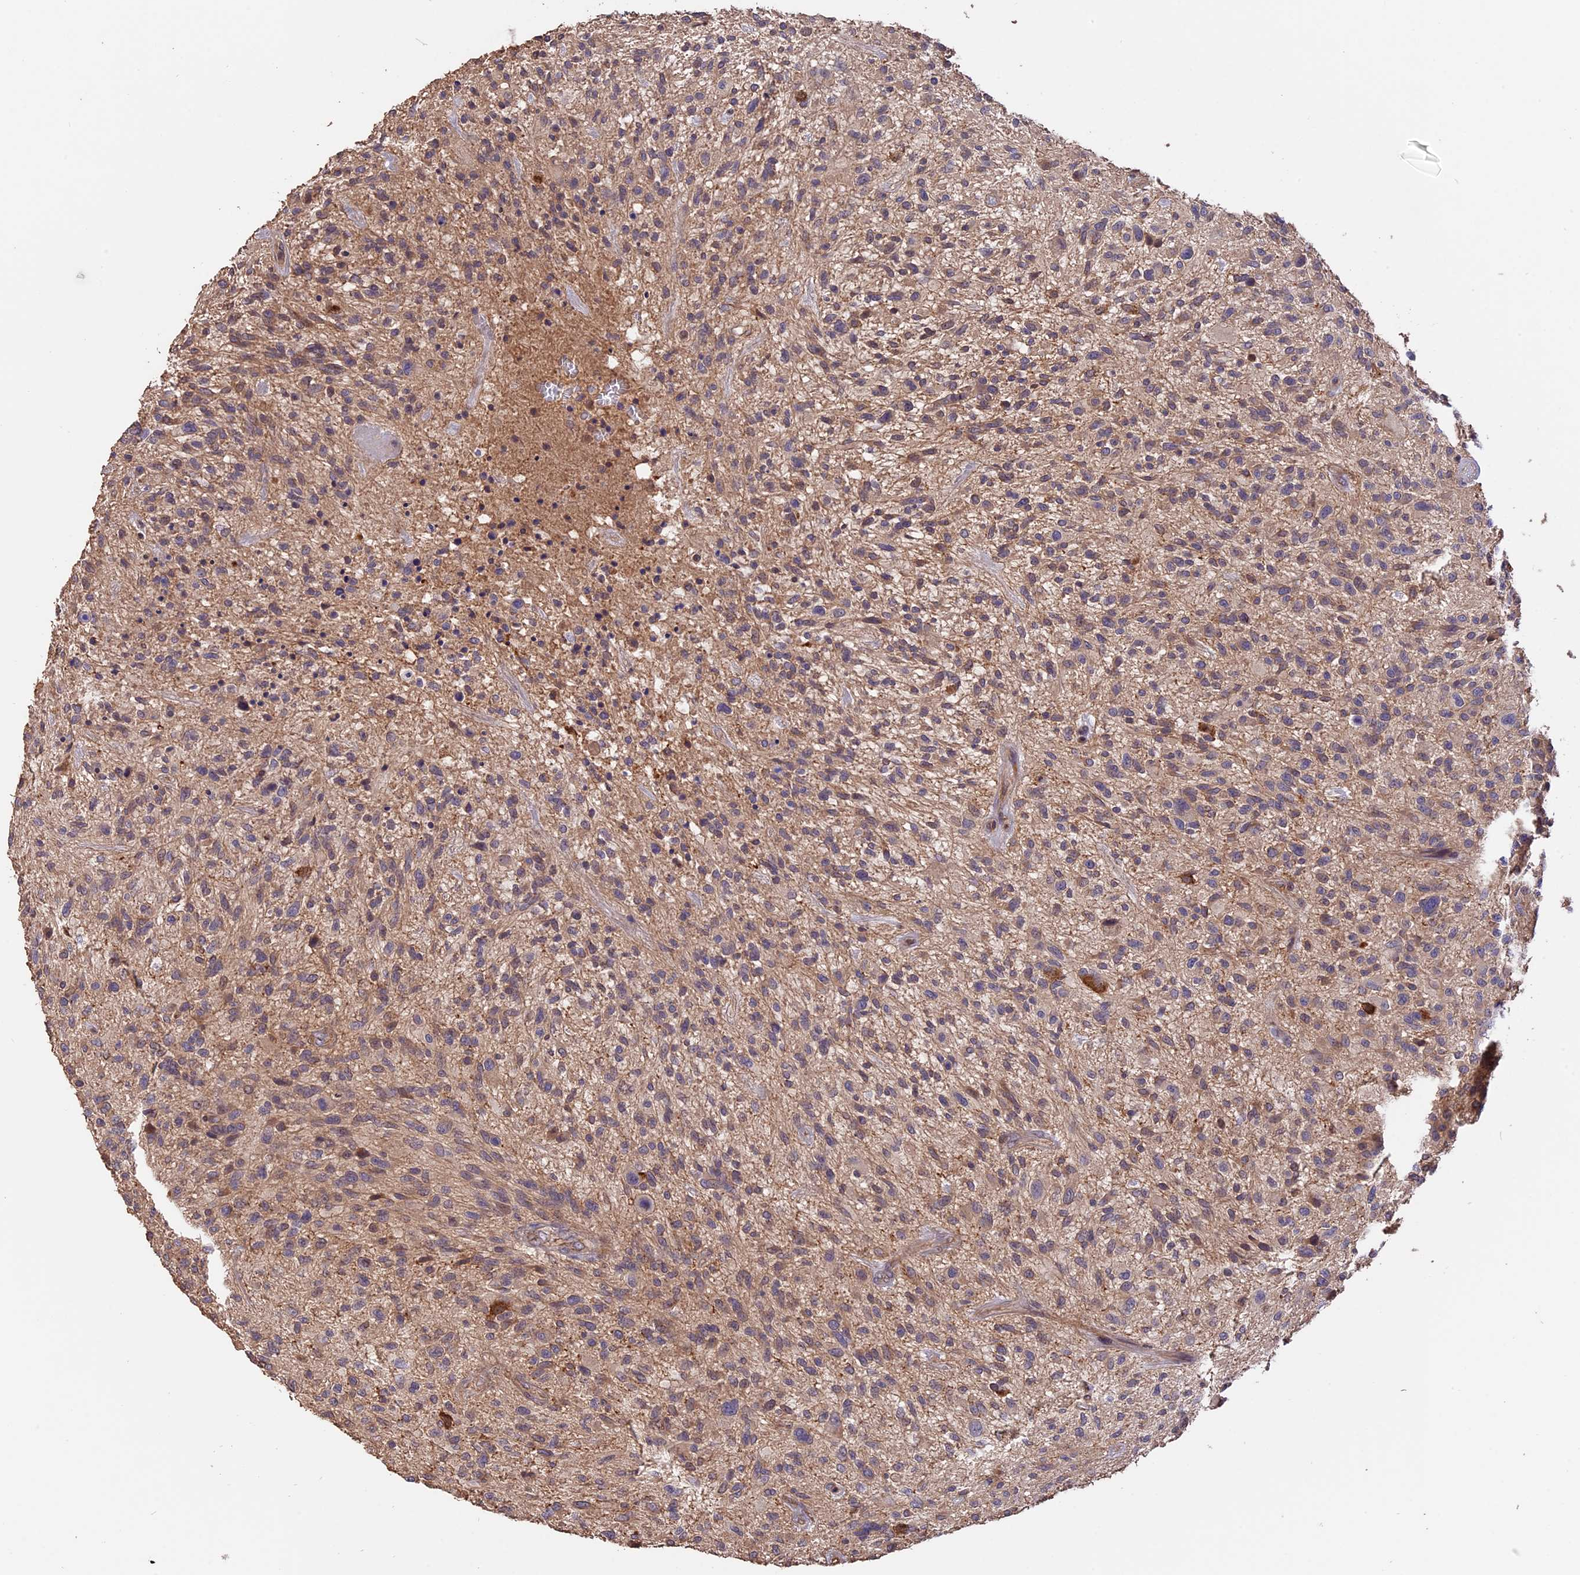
{"staining": {"intensity": "weak", "quantity": ">75%", "location": "cytoplasmic/membranous"}, "tissue": "glioma", "cell_type": "Tumor cells", "image_type": "cancer", "snomed": [{"axis": "morphology", "description": "Glioma, malignant, High grade"}, {"axis": "topography", "description": "Brain"}], "caption": "Malignant glioma (high-grade) stained for a protein displays weak cytoplasmic/membranous positivity in tumor cells. The staining was performed using DAB, with brown indicating positive protein expression. Nuclei are stained blue with hematoxylin.", "gene": "RASAL1", "patient": {"sex": "male", "age": 47}}